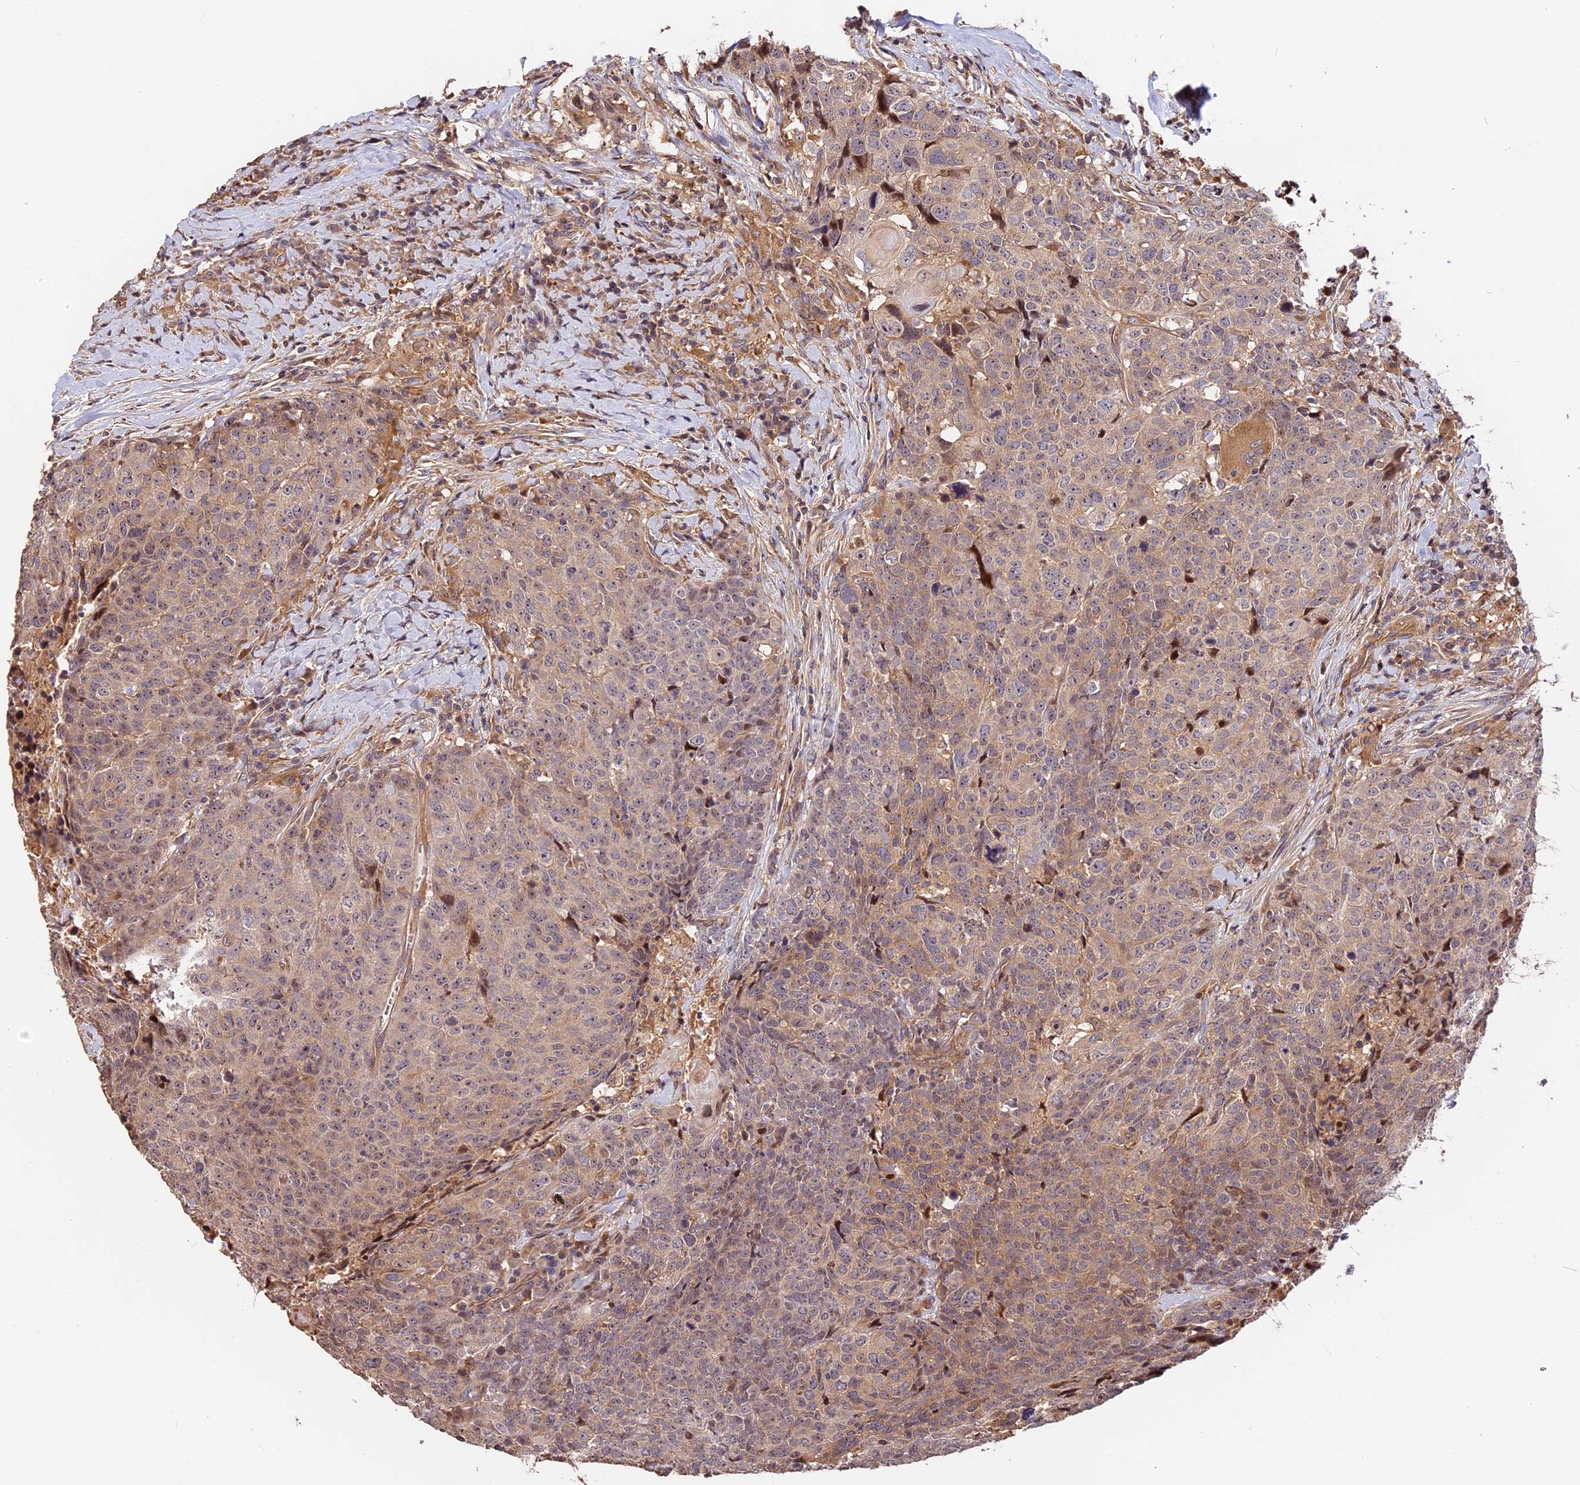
{"staining": {"intensity": "weak", "quantity": ">75%", "location": "cytoplasmic/membranous,nuclear"}, "tissue": "head and neck cancer", "cell_type": "Tumor cells", "image_type": "cancer", "snomed": [{"axis": "morphology", "description": "Squamous cell carcinoma, NOS"}, {"axis": "topography", "description": "Head-Neck"}], "caption": "This is a photomicrograph of immunohistochemistry (IHC) staining of squamous cell carcinoma (head and neck), which shows weak staining in the cytoplasmic/membranous and nuclear of tumor cells.", "gene": "ARHGAP17", "patient": {"sex": "male", "age": 66}}